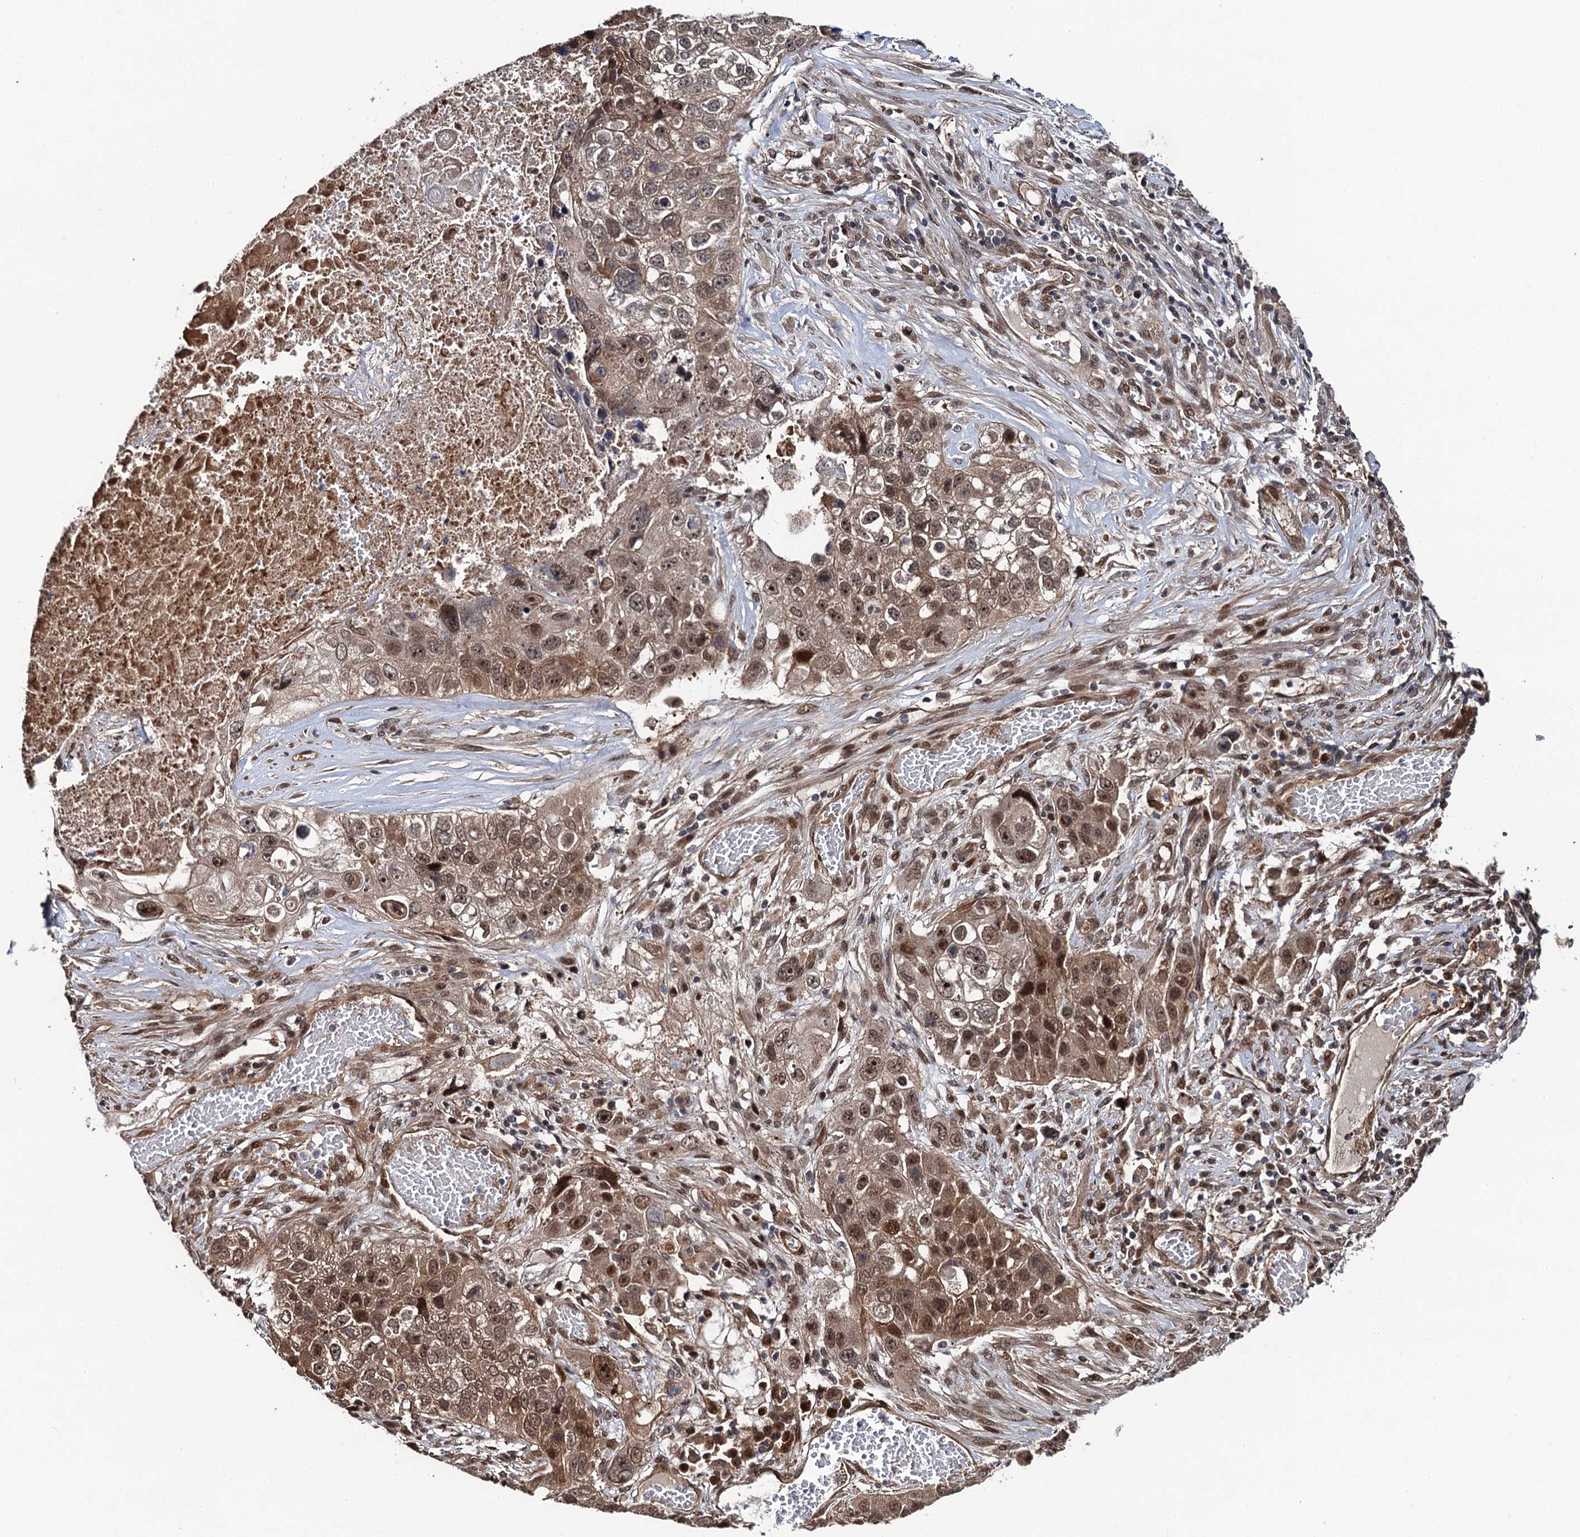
{"staining": {"intensity": "moderate", "quantity": ">75%", "location": "cytoplasmic/membranous,nuclear"}, "tissue": "lung cancer", "cell_type": "Tumor cells", "image_type": "cancer", "snomed": [{"axis": "morphology", "description": "Squamous cell carcinoma, NOS"}, {"axis": "topography", "description": "Lung"}], "caption": "Immunohistochemical staining of human squamous cell carcinoma (lung) exhibits medium levels of moderate cytoplasmic/membranous and nuclear expression in about >75% of tumor cells.", "gene": "CDC23", "patient": {"sex": "male", "age": 61}}